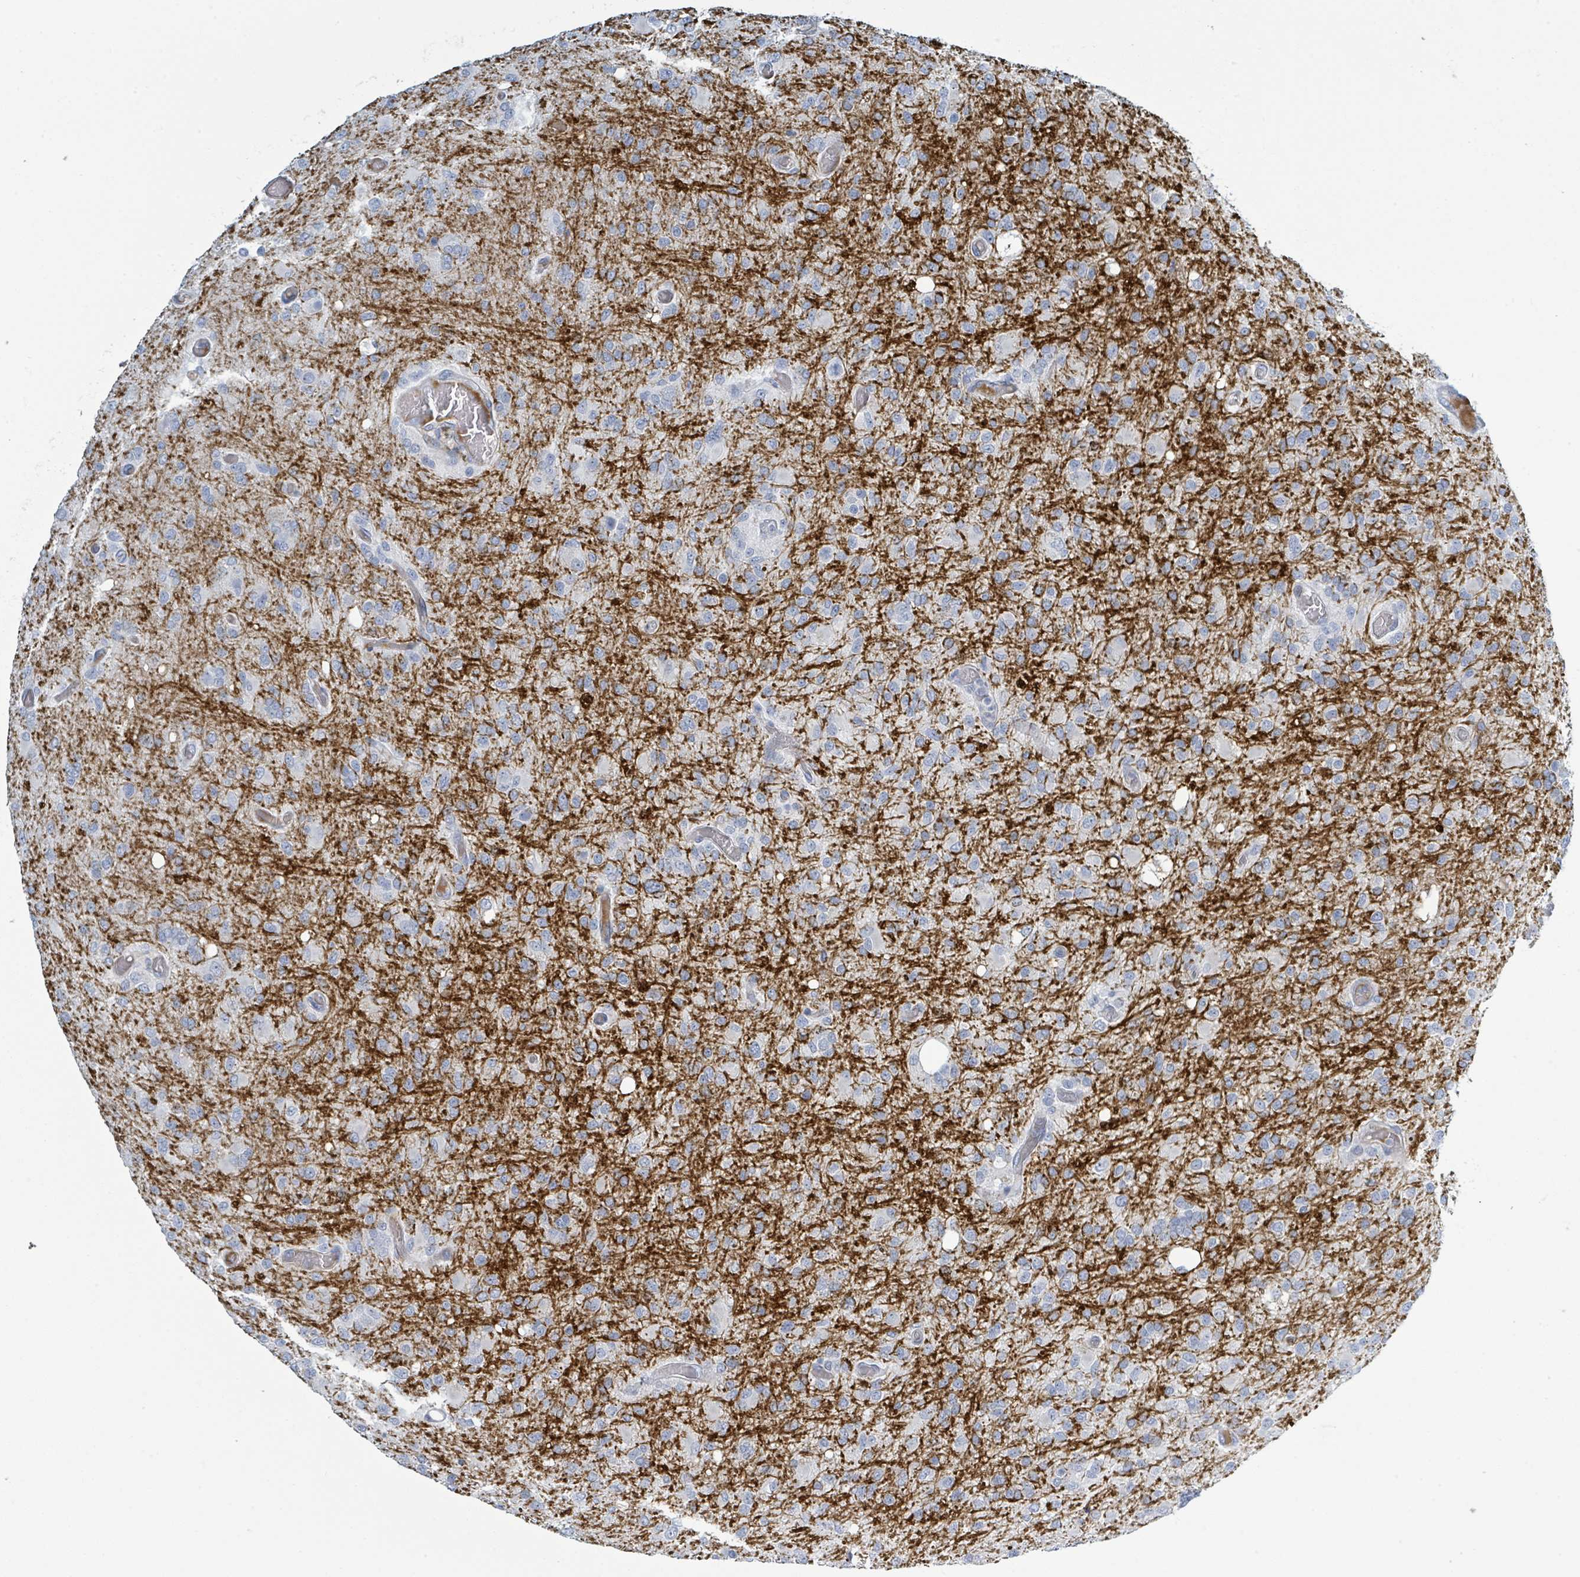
{"staining": {"intensity": "negative", "quantity": "none", "location": "none"}, "tissue": "glioma", "cell_type": "Tumor cells", "image_type": "cancer", "snomed": [{"axis": "morphology", "description": "Glioma, malignant, High grade"}, {"axis": "topography", "description": "Brain"}], "caption": "DAB (3,3'-diaminobenzidine) immunohistochemical staining of human malignant high-grade glioma displays no significant positivity in tumor cells.", "gene": "RAB33B", "patient": {"sex": "female", "age": 74}}